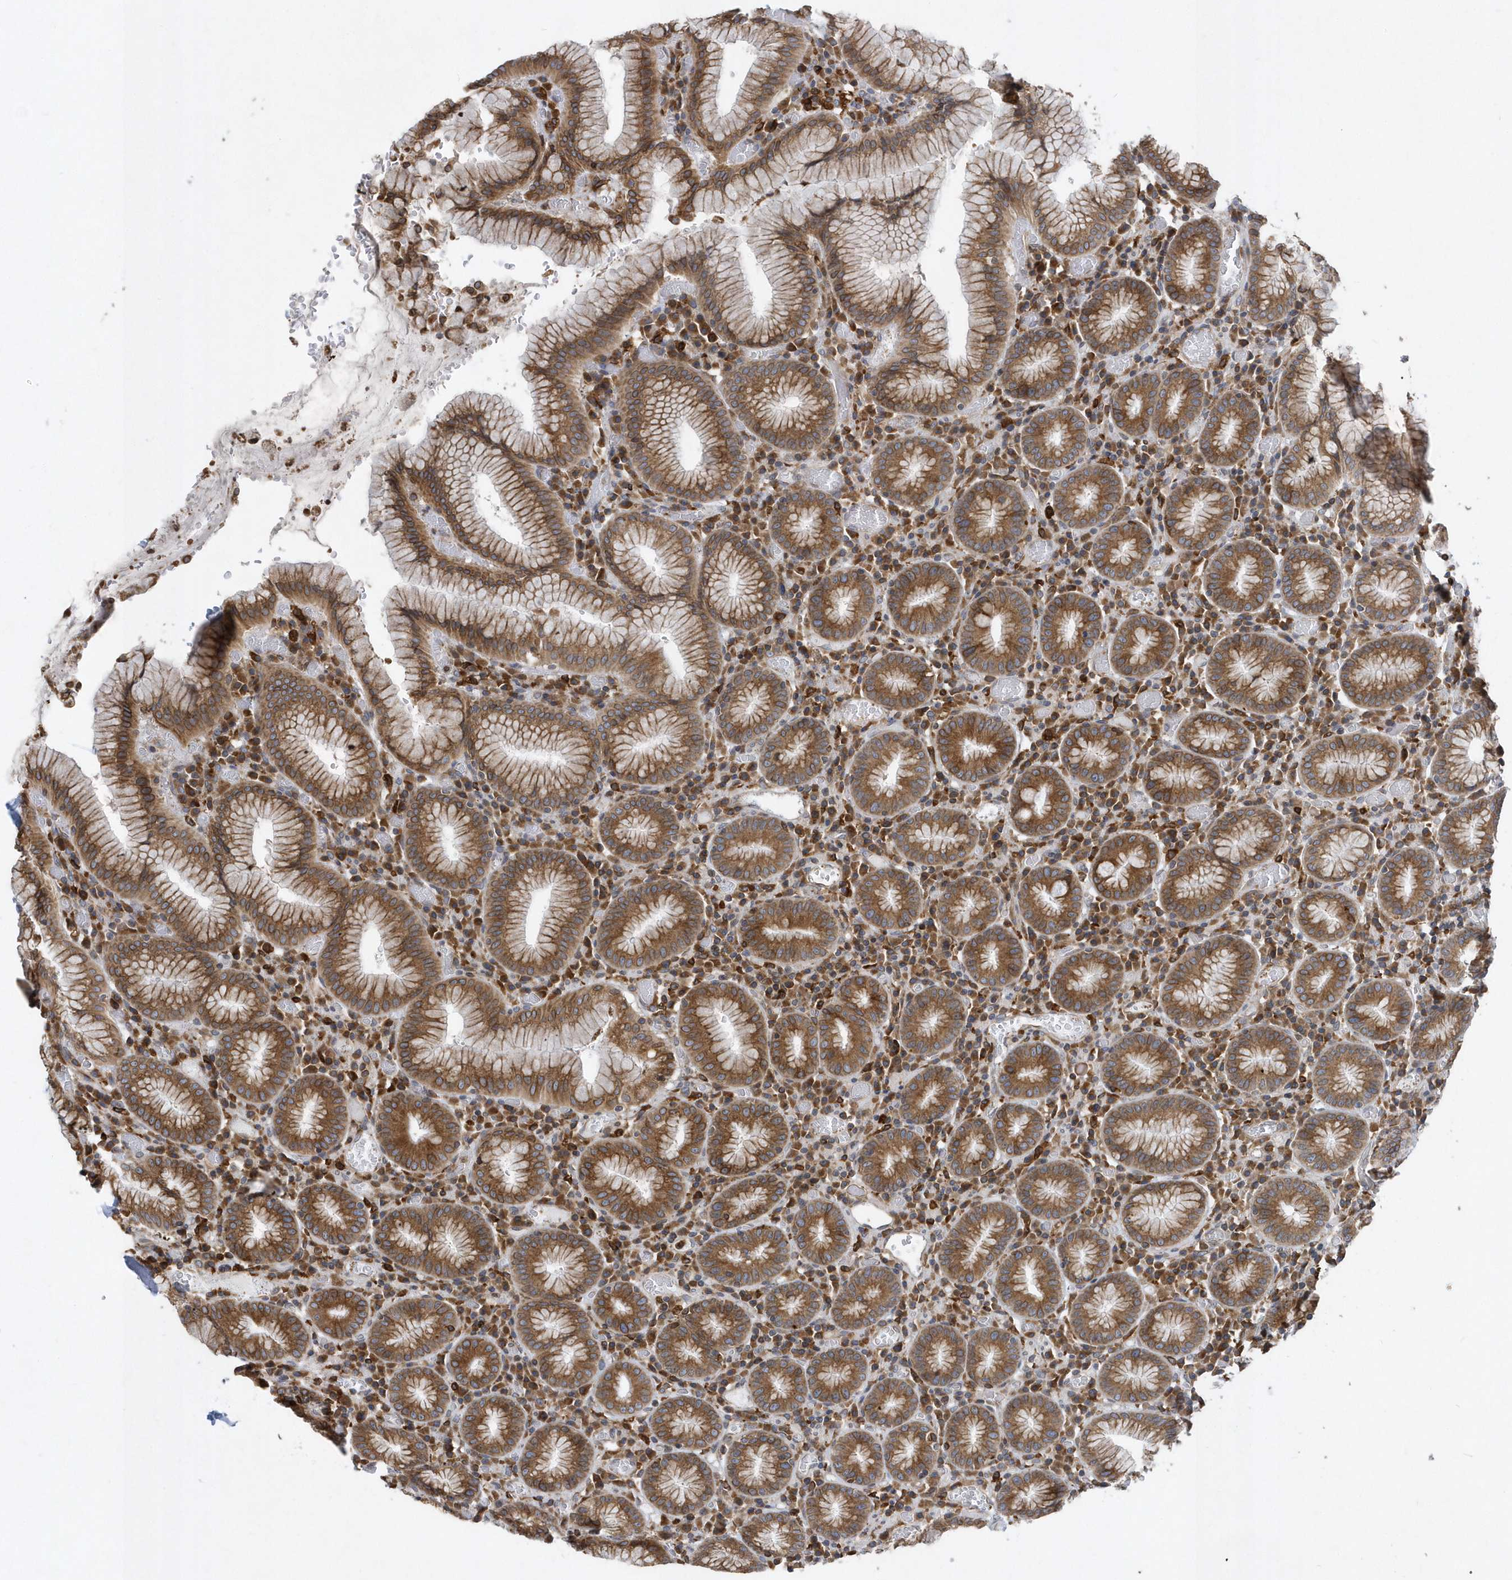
{"staining": {"intensity": "strong", "quantity": ">75%", "location": "cytoplasmic/membranous"}, "tissue": "stomach", "cell_type": "Glandular cells", "image_type": "normal", "snomed": [{"axis": "morphology", "description": "Normal tissue, NOS"}, {"axis": "topography", "description": "Stomach"}], "caption": "Human stomach stained for a protein (brown) exhibits strong cytoplasmic/membranous positive expression in approximately >75% of glandular cells.", "gene": "VAMP7", "patient": {"sex": "male", "age": 55}}